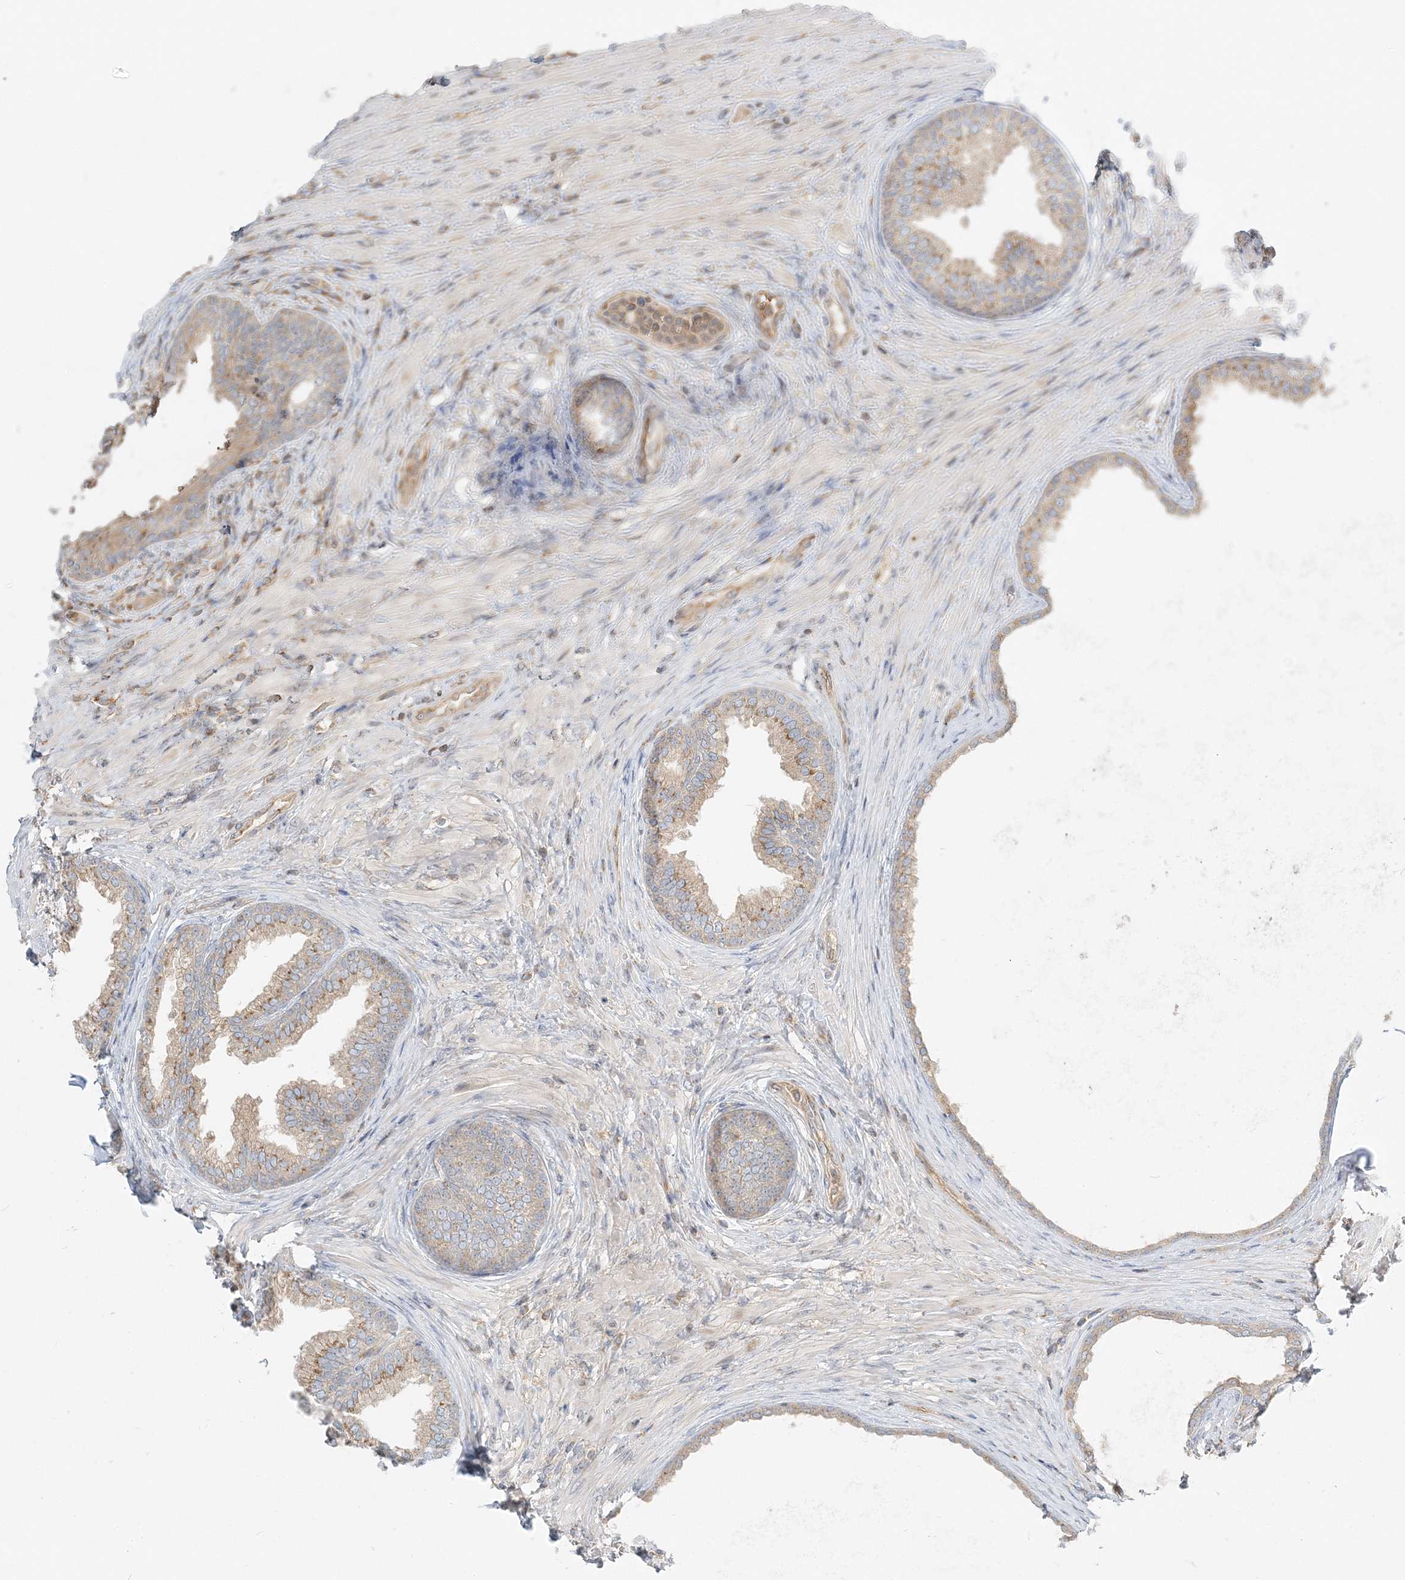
{"staining": {"intensity": "moderate", "quantity": "25%-75%", "location": "cytoplasmic/membranous"}, "tissue": "prostate", "cell_type": "Glandular cells", "image_type": "normal", "snomed": [{"axis": "morphology", "description": "Normal tissue, NOS"}, {"axis": "topography", "description": "Prostate"}], "caption": "Immunohistochemistry (IHC) histopathology image of normal prostate: prostate stained using immunohistochemistry (IHC) displays medium levels of moderate protein expression localized specifically in the cytoplasmic/membranous of glandular cells, appearing as a cytoplasmic/membranous brown color.", "gene": "AP1AR", "patient": {"sex": "male", "age": 76}}